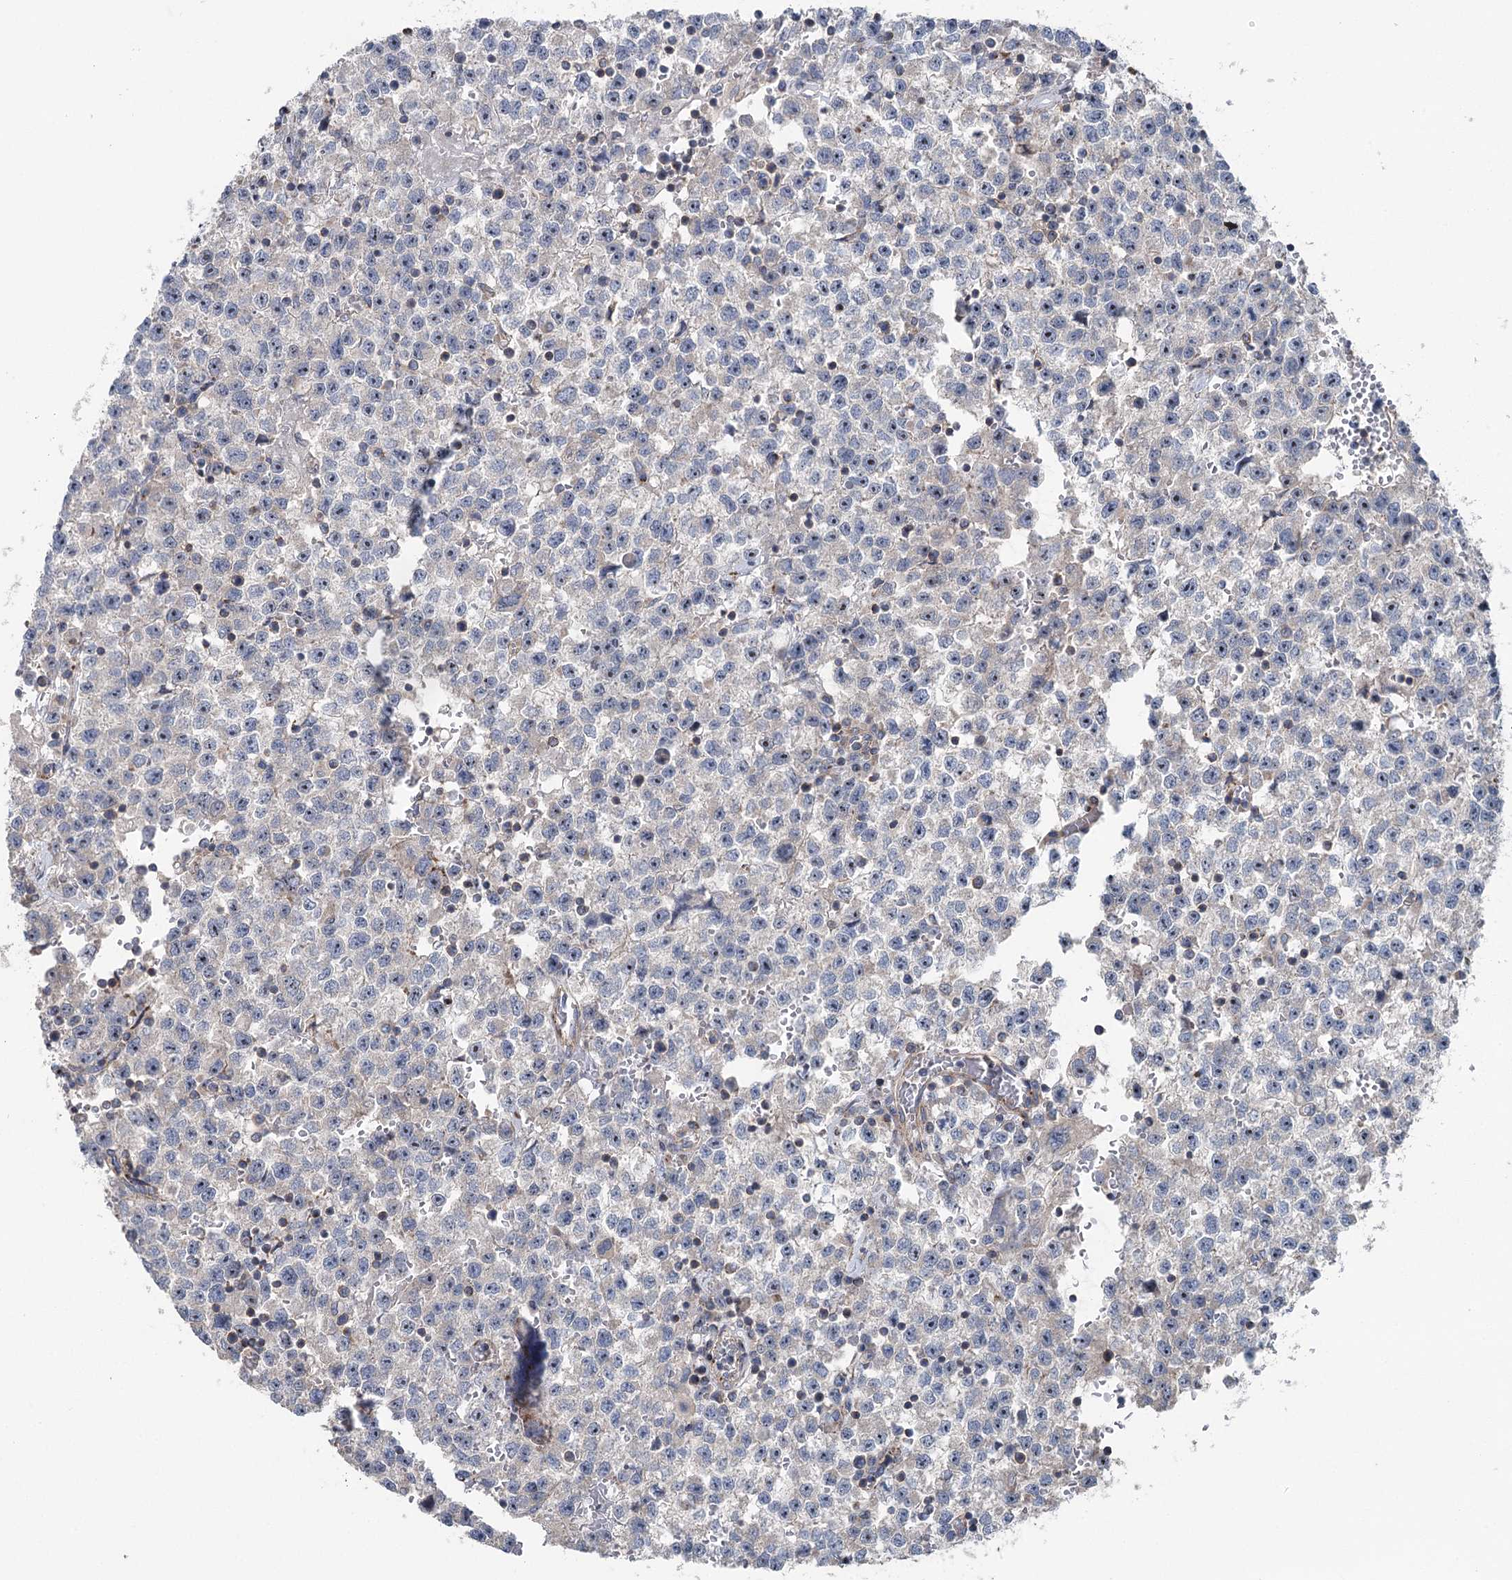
{"staining": {"intensity": "negative", "quantity": "none", "location": "none"}, "tissue": "testis cancer", "cell_type": "Tumor cells", "image_type": "cancer", "snomed": [{"axis": "morphology", "description": "Seminoma, NOS"}, {"axis": "topography", "description": "Testis"}], "caption": "Immunohistochemistry photomicrograph of testis seminoma stained for a protein (brown), which displays no expression in tumor cells.", "gene": "MARK2", "patient": {"sex": "male", "age": 22}}